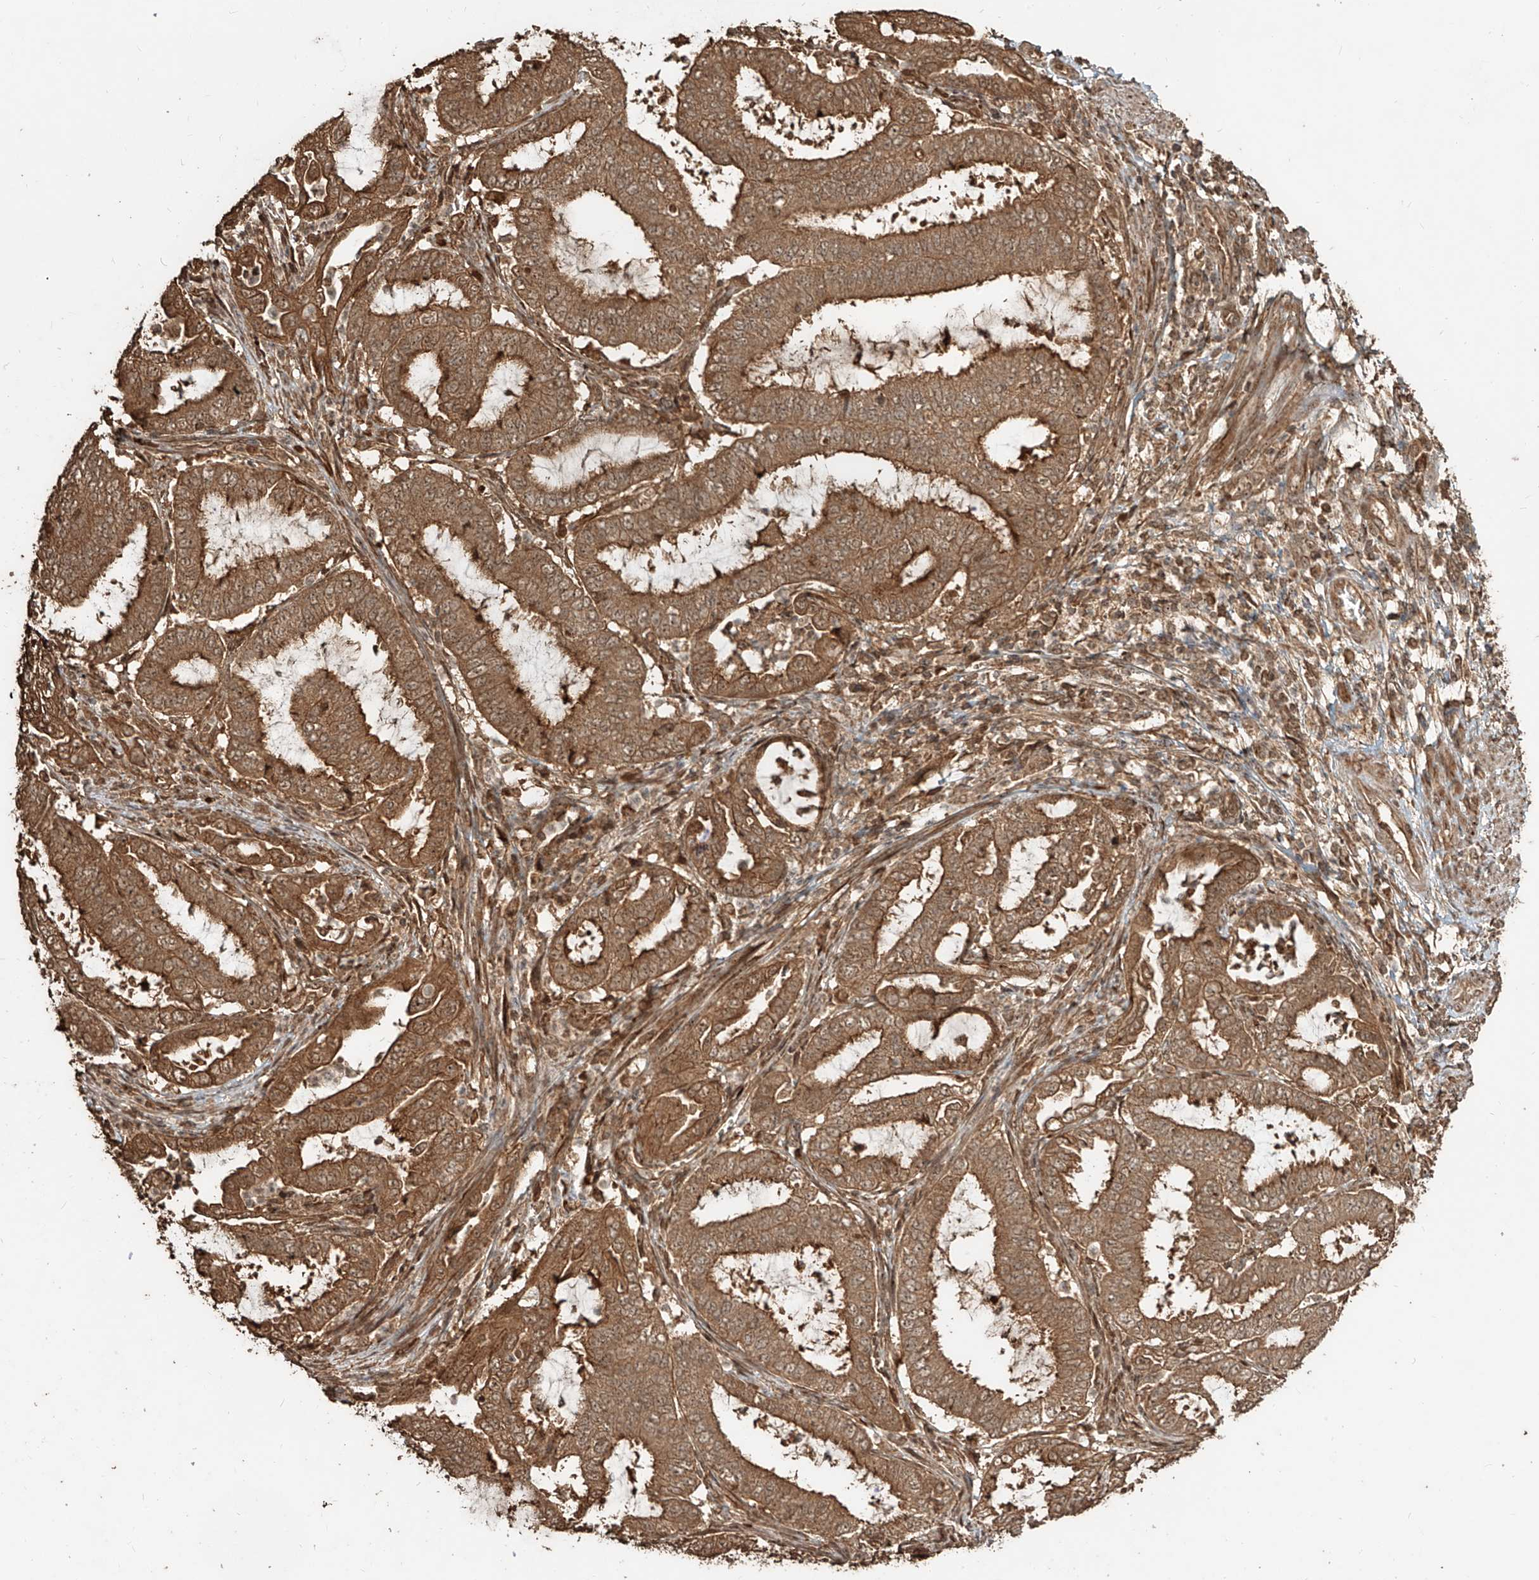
{"staining": {"intensity": "moderate", "quantity": ">75%", "location": "cytoplasmic/membranous,nuclear"}, "tissue": "endometrial cancer", "cell_type": "Tumor cells", "image_type": "cancer", "snomed": [{"axis": "morphology", "description": "Adenocarcinoma, NOS"}, {"axis": "topography", "description": "Endometrium"}], "caption": "Immunohistochemistry image of neoplastic tissue: endometrial cancer (adenocarcinoma) stained using immunohistochemistry (IHC) demonstrates medium levels of moderate protein expression localized specifically in the cytoplasmic/membranous and nuclear of tumor cells, appearing as a cytoplasmic/membranous and nuclear brown color.", "gene": "ZNF660", "patient": {"sex": "female", "age": 51}}